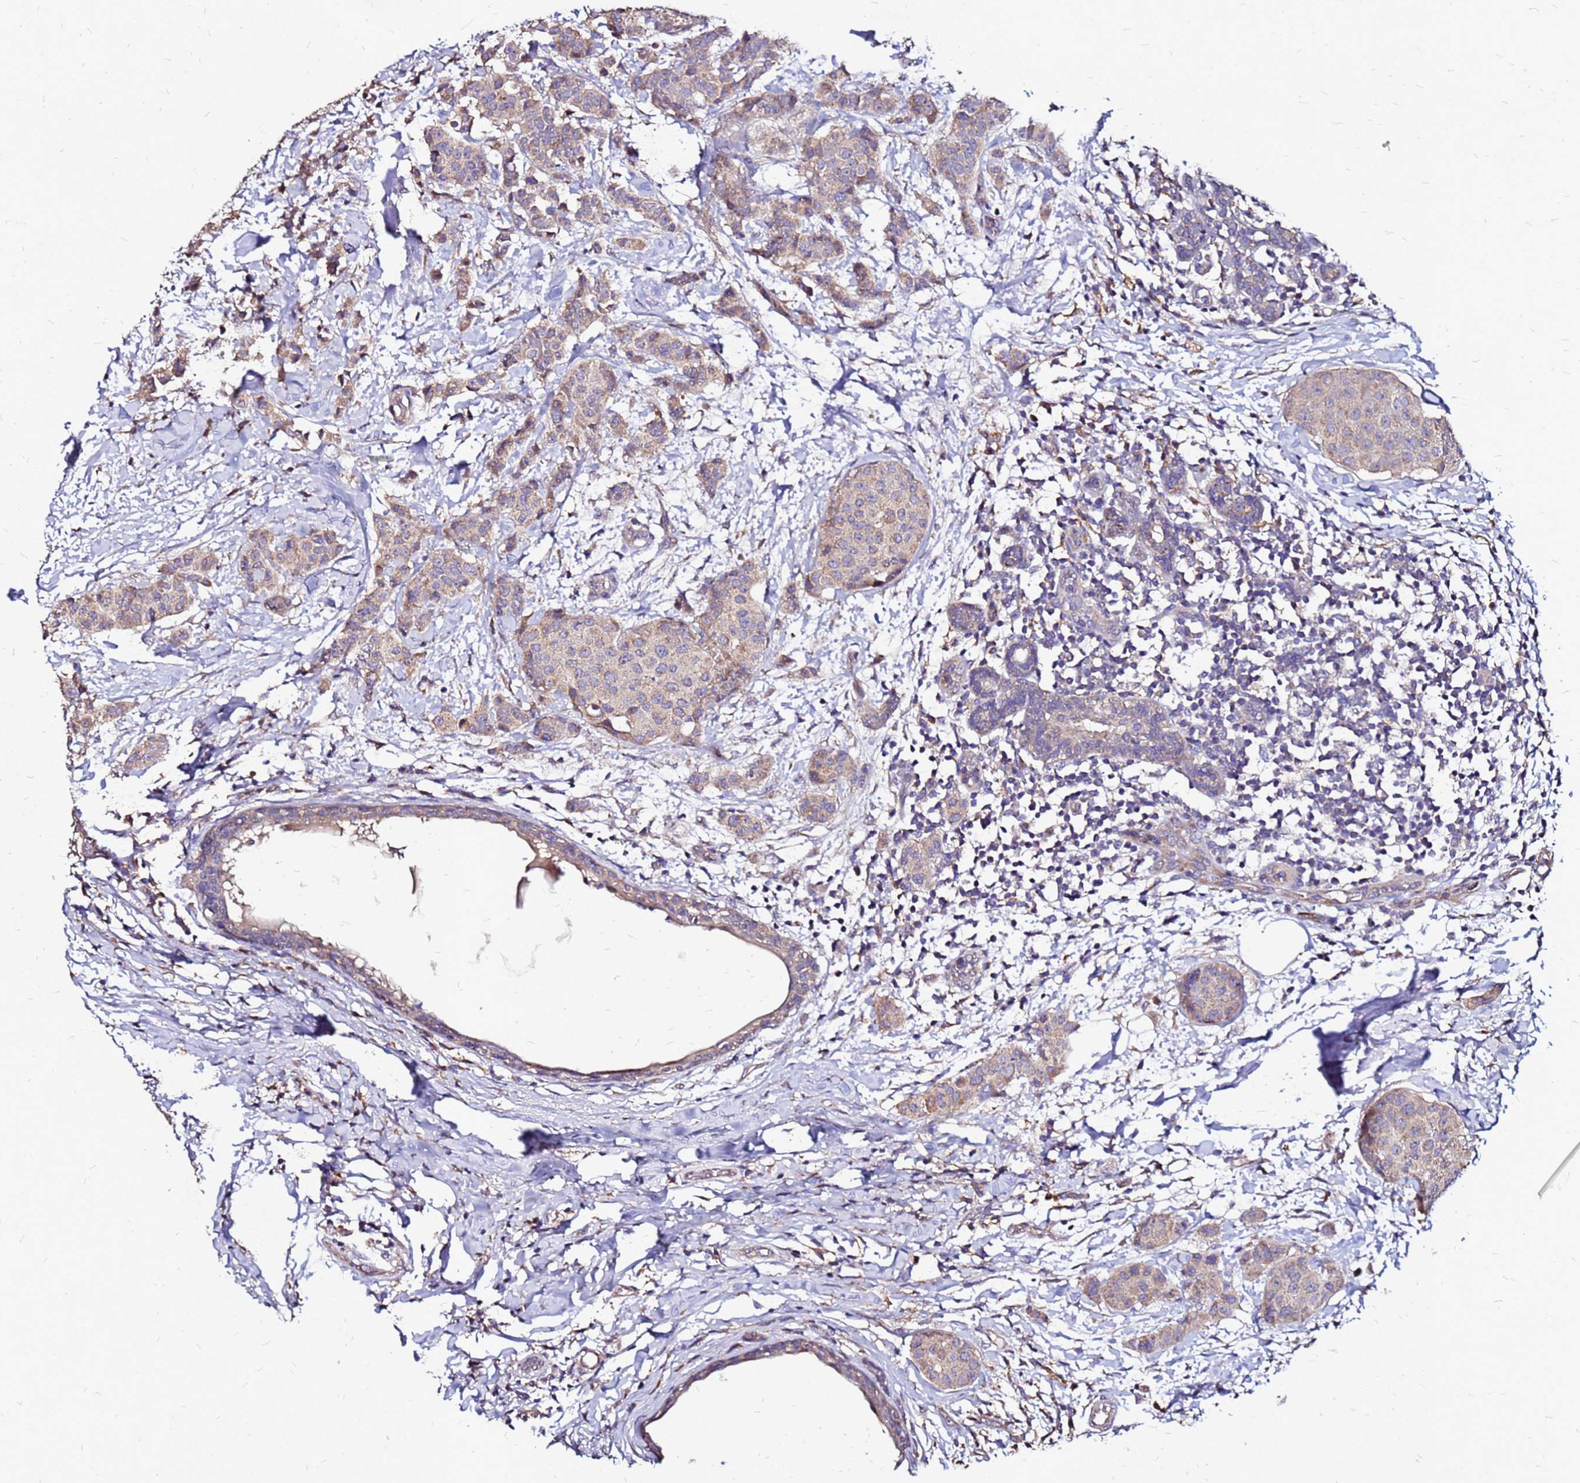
{"staining": {"intensity": "moderate", "quantity": ">75%", "location": "cytoplasmic/membranous"}, "tissue": "breast cancer", "cell_type": "Tumor cells", "image_type": "cancer", "snomed": [{"axis": "morphology", "description": "Duct carcinoma"}, {"axis": "topography", "description": "Breast"}], "caption": "High-magnification brightfield microscopy of breast intraductal carcinoma stained with DAB (3,3'-diaminobenzidine) (brown) and counterstained with hematoxylin (blue). tumor cells exhibit moderate cytoplasmic/membranous staining is present in about>75% of cells. (DAB (3,3'-diaminobenzidine) IHC with brightfield microscopy, high magnification).", "gene": "ARHGEF5", "patient": {"sex": "female", "age": 40}}